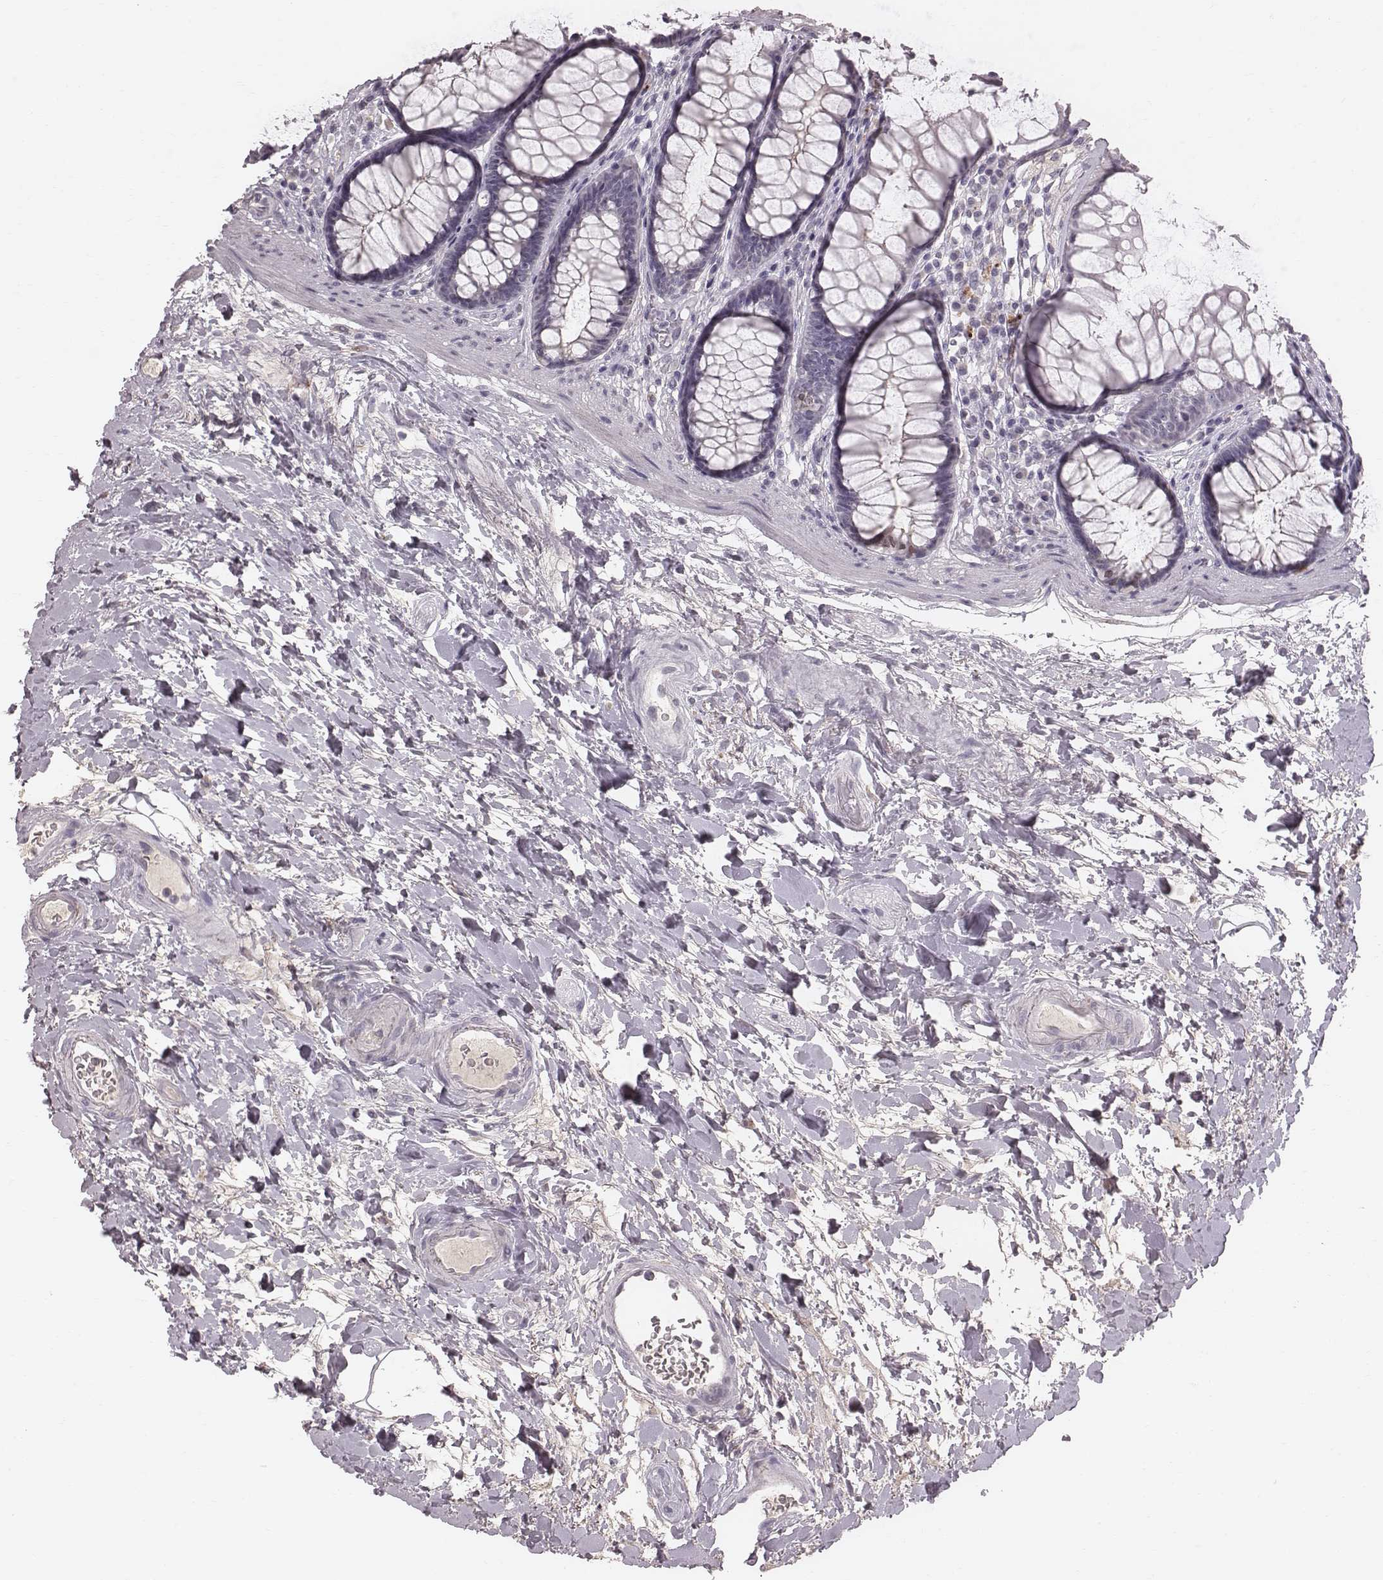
{"staining": {"intensity": "negative", "quantity": "none", "location": "none"}, "tissue": "rectum", "cell_type": "Glandular cells", "image_type": "normal", "snomed": [{"axis": "morphology", "description": "Normal tissue, NOS"}, {"axis": "topography", "description": "Rectum"}], "caption": "Immunohistochemistry (IHC) of benign human rectum shows no staining in glandular cells.", "gene": "CFTR", "patient": {"sex": "male", "age": 72}}